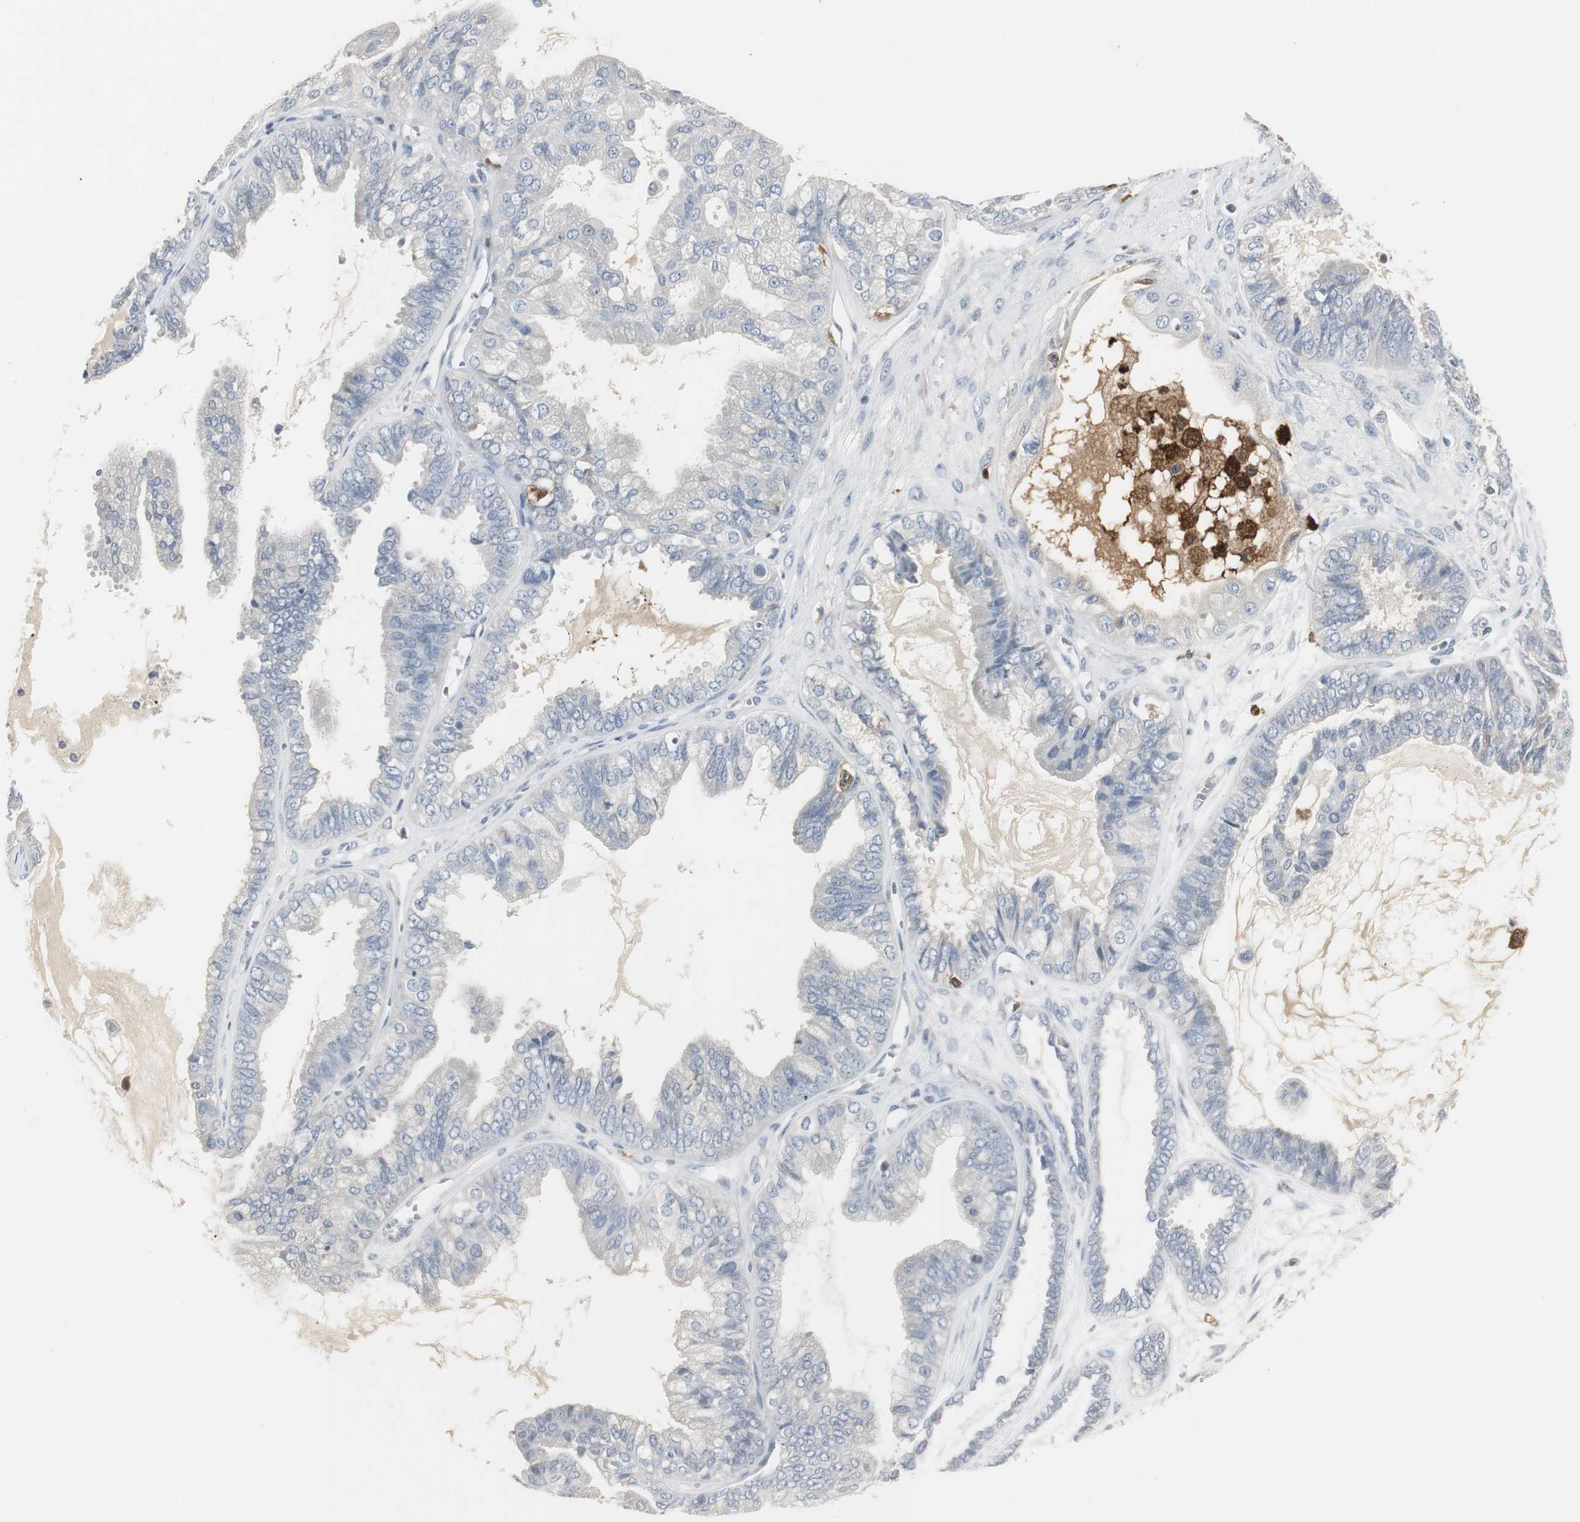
{"staining": {"intensity": "negative", "quantity": "none", "location": "none"}, "tissue": "ovarian cancer", "cell_type": "Tumor cells", "image_type": "cancer", "snomed": [{"axis": "morphology", "description": "Carcinoma, NOS"}, {"axis": "morphology", "description": "Carcinoma, endometroid"}, {"axis": "topography", "description": "Ovary"}], "caption": "The micrograph displays no significant expression in tumor cells of ovarian endometroid carcinoma. (DAB (3,3'-diaminobenzidine) IHC with hematoxylin counter stain).", "gene": "PI15", "patient": {"sex": "female", "age": 50}}